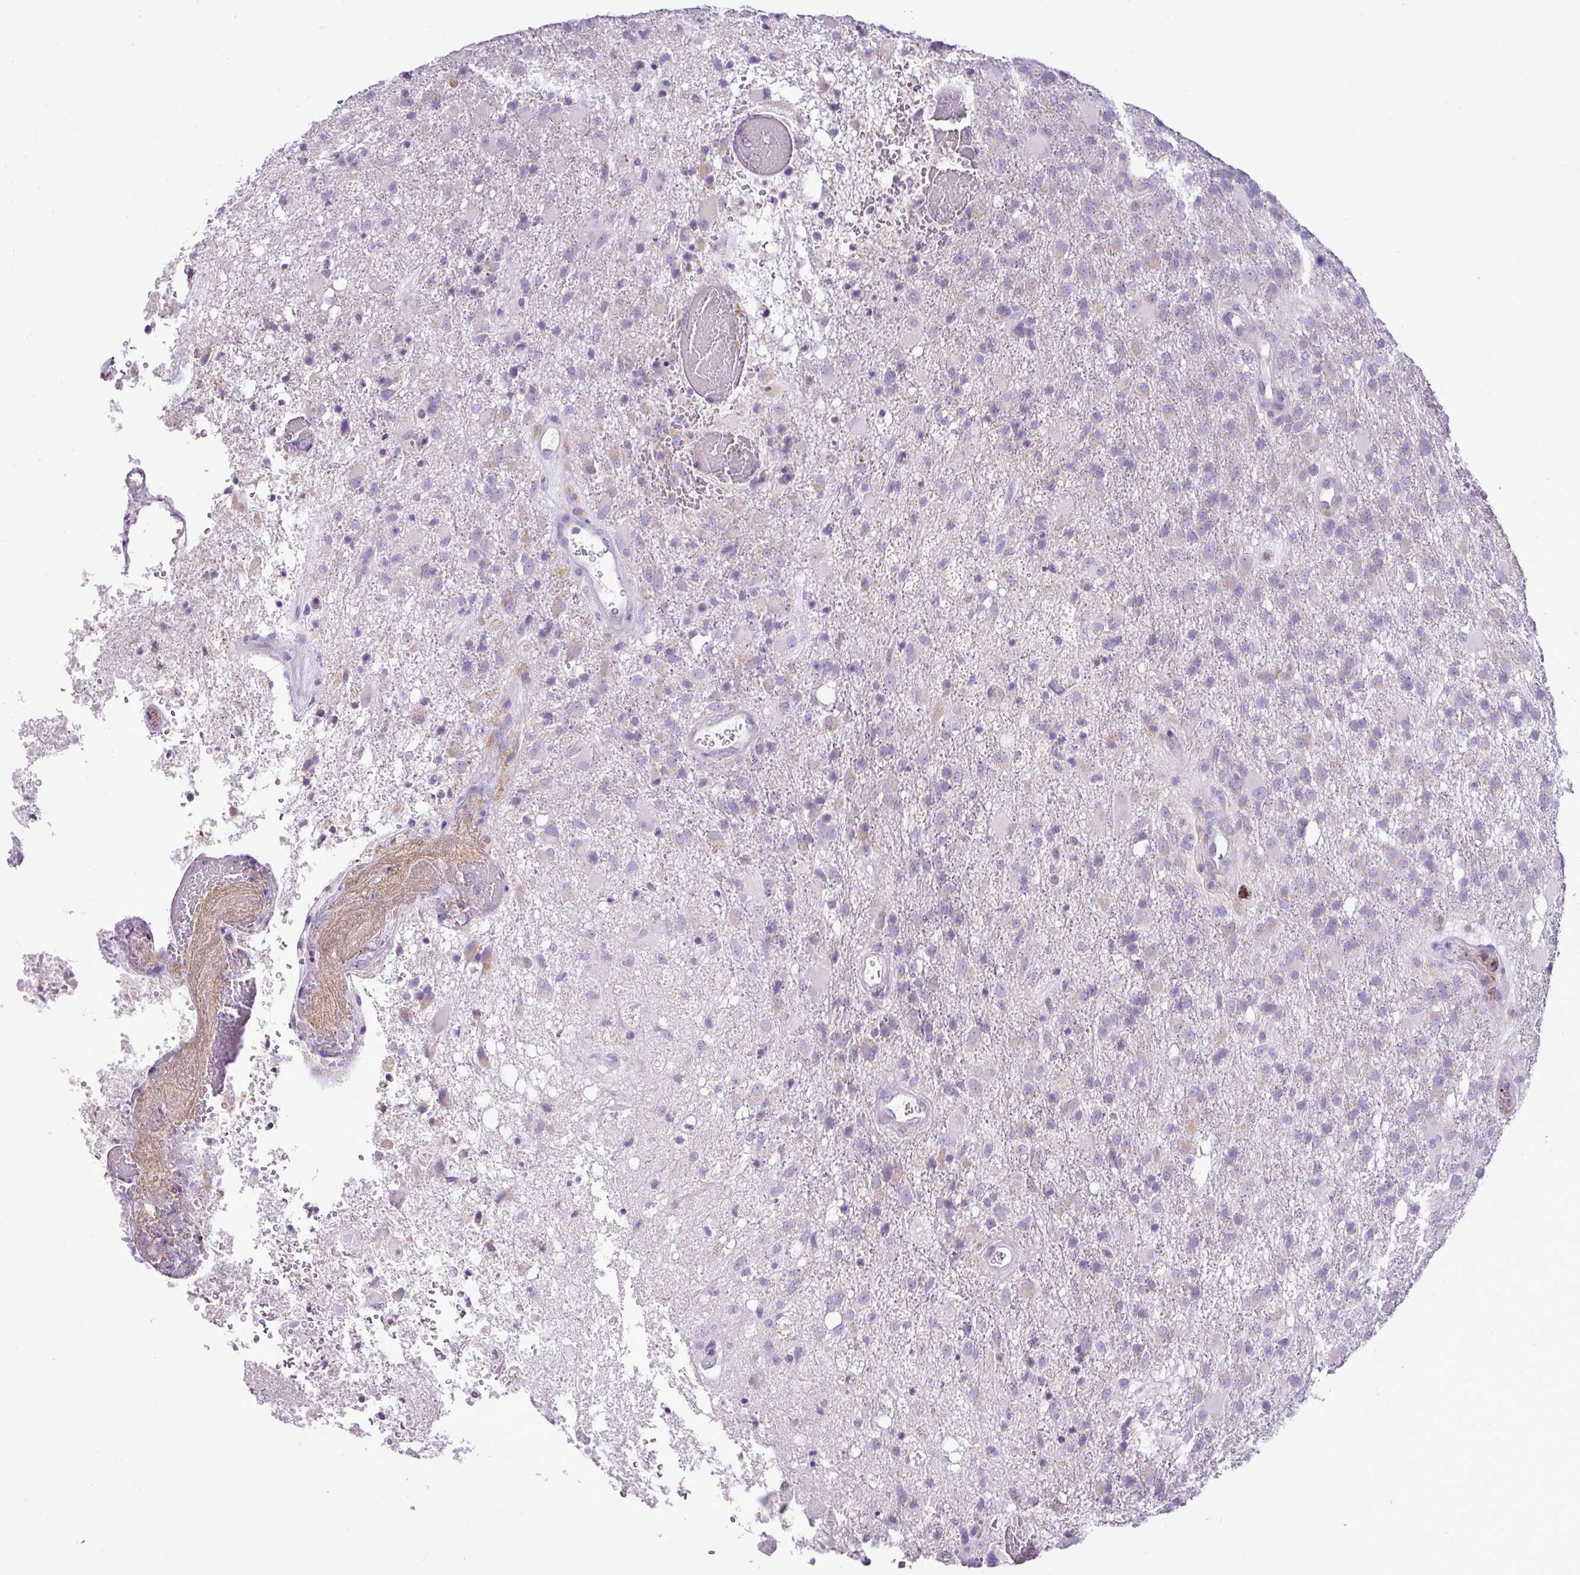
{"staining": {"intensity": "negative", "quantity": "none", "location": "none"}, "tissue": "glioma", "cell_type": "Tumor cells", "image_type": "cancer", "snomed": [{"axis": "morphology", "description": "Glioma, malignant, High grade"}, {"axis": "topography", "description": "Brain"}], "caption": "High power microscopy micrograph of an IHC photomicrograph of malignant glioma (high-grade), revealing no significant staining in tumor cells. Nuclei are stained in blue.", "gene": "PGAP4", "patient": {"sex": "female", "age": 74}}